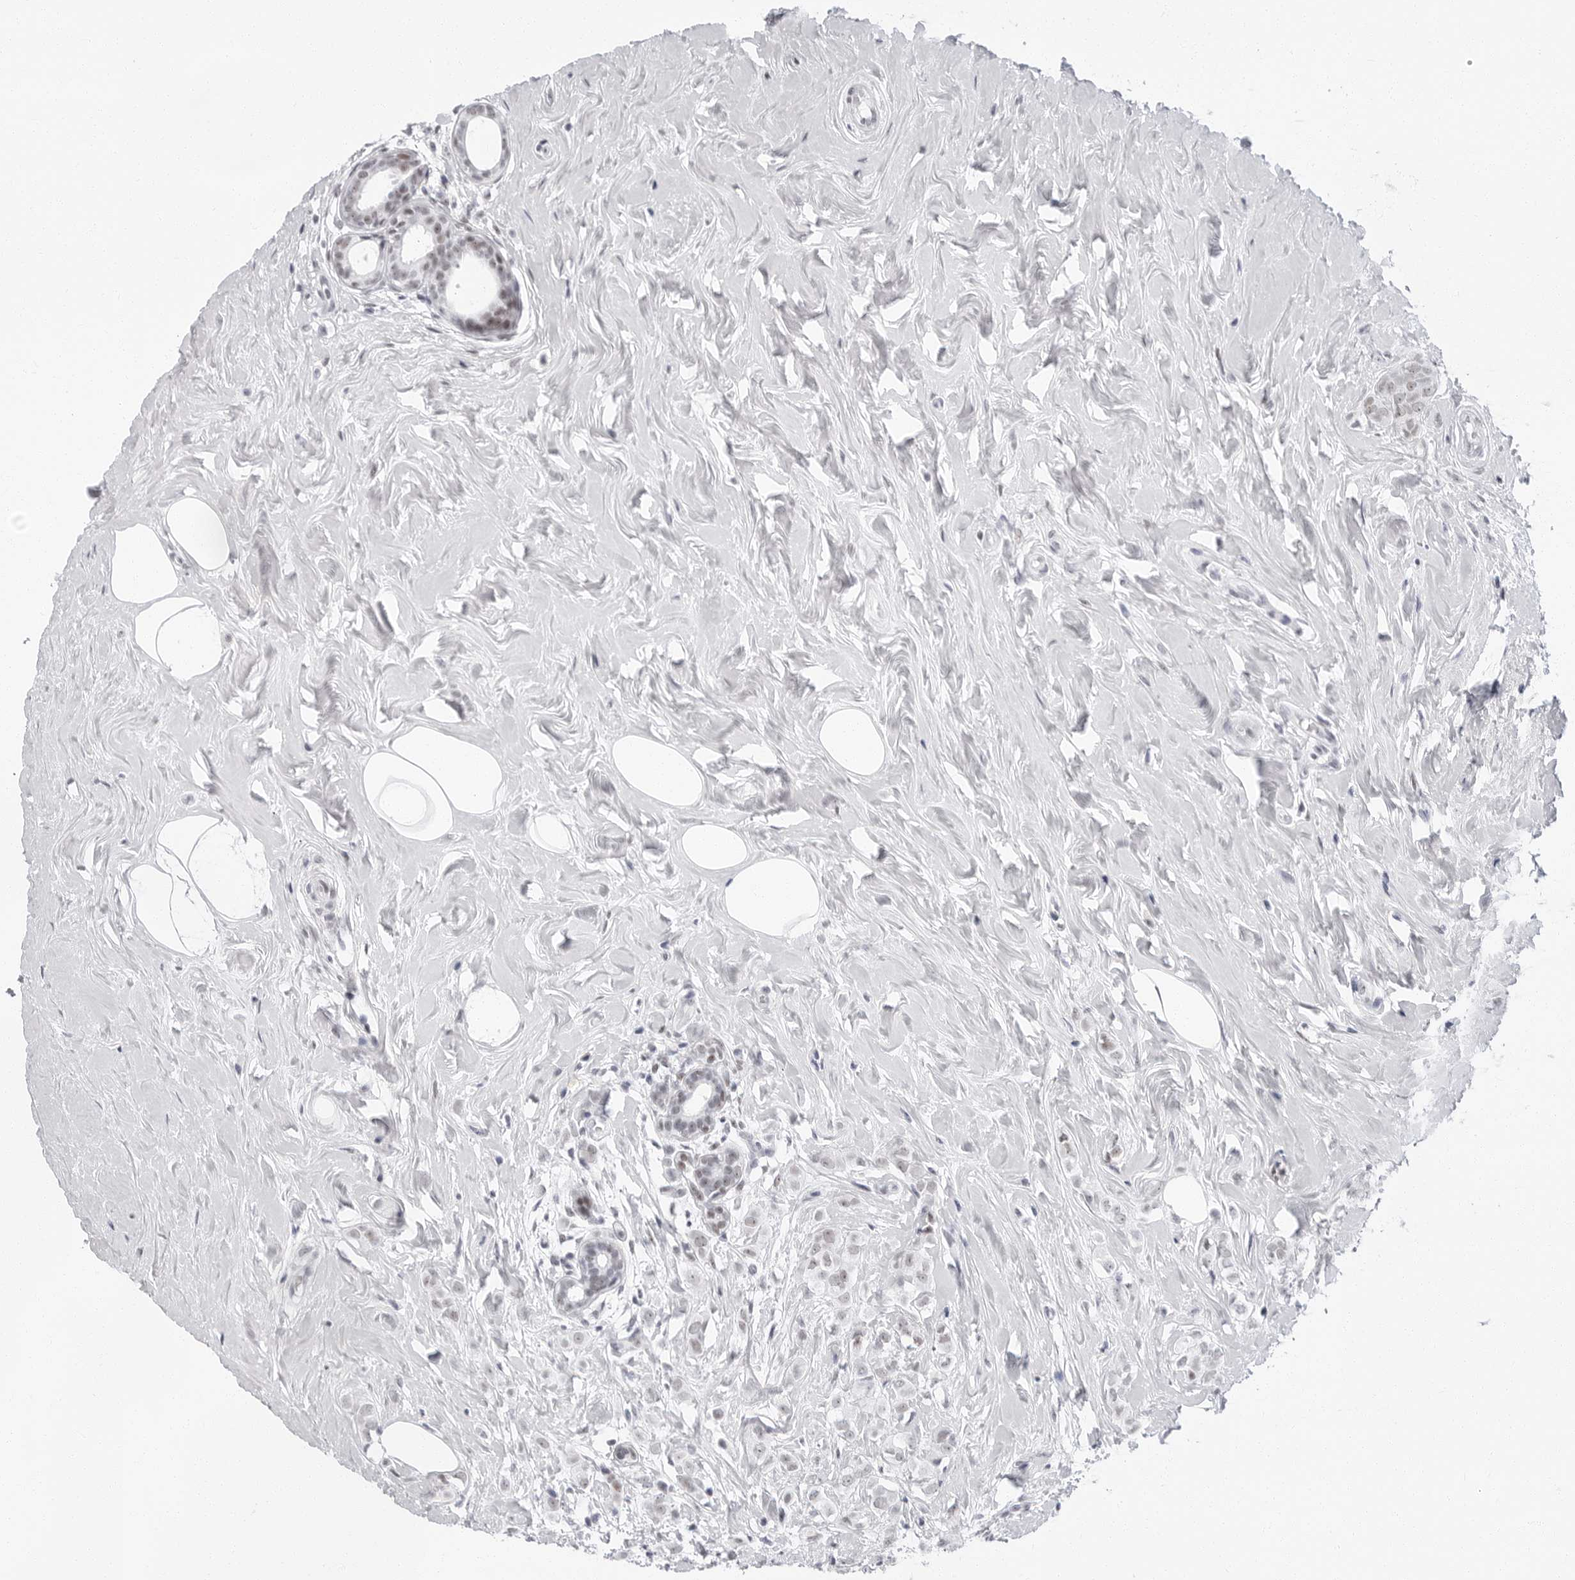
{"staining": {"intensity": "weak", "quantity": ">75%", "location": "nuclear"}, "tissue": "breast cancer", "cell_type": "Tumor cells", "image_type": "cancer", "snomed": [{"axis": "morphology", "description": "Lobular carcinoma"}, {"axis": "topography", "description": "Breast"}], "caption": "Tumor cells exhibit low levels of weak nuclear expression in approximately >75% of cells in human breast cancer. The staining was performed using DAB (3,3'-diaminobenzidine), with brown indicating positive protein expression. Nuclei are stained blue with hematoxylin.", "gene": "VEZF1", "patient": {"sex": "female", "age": 47}}